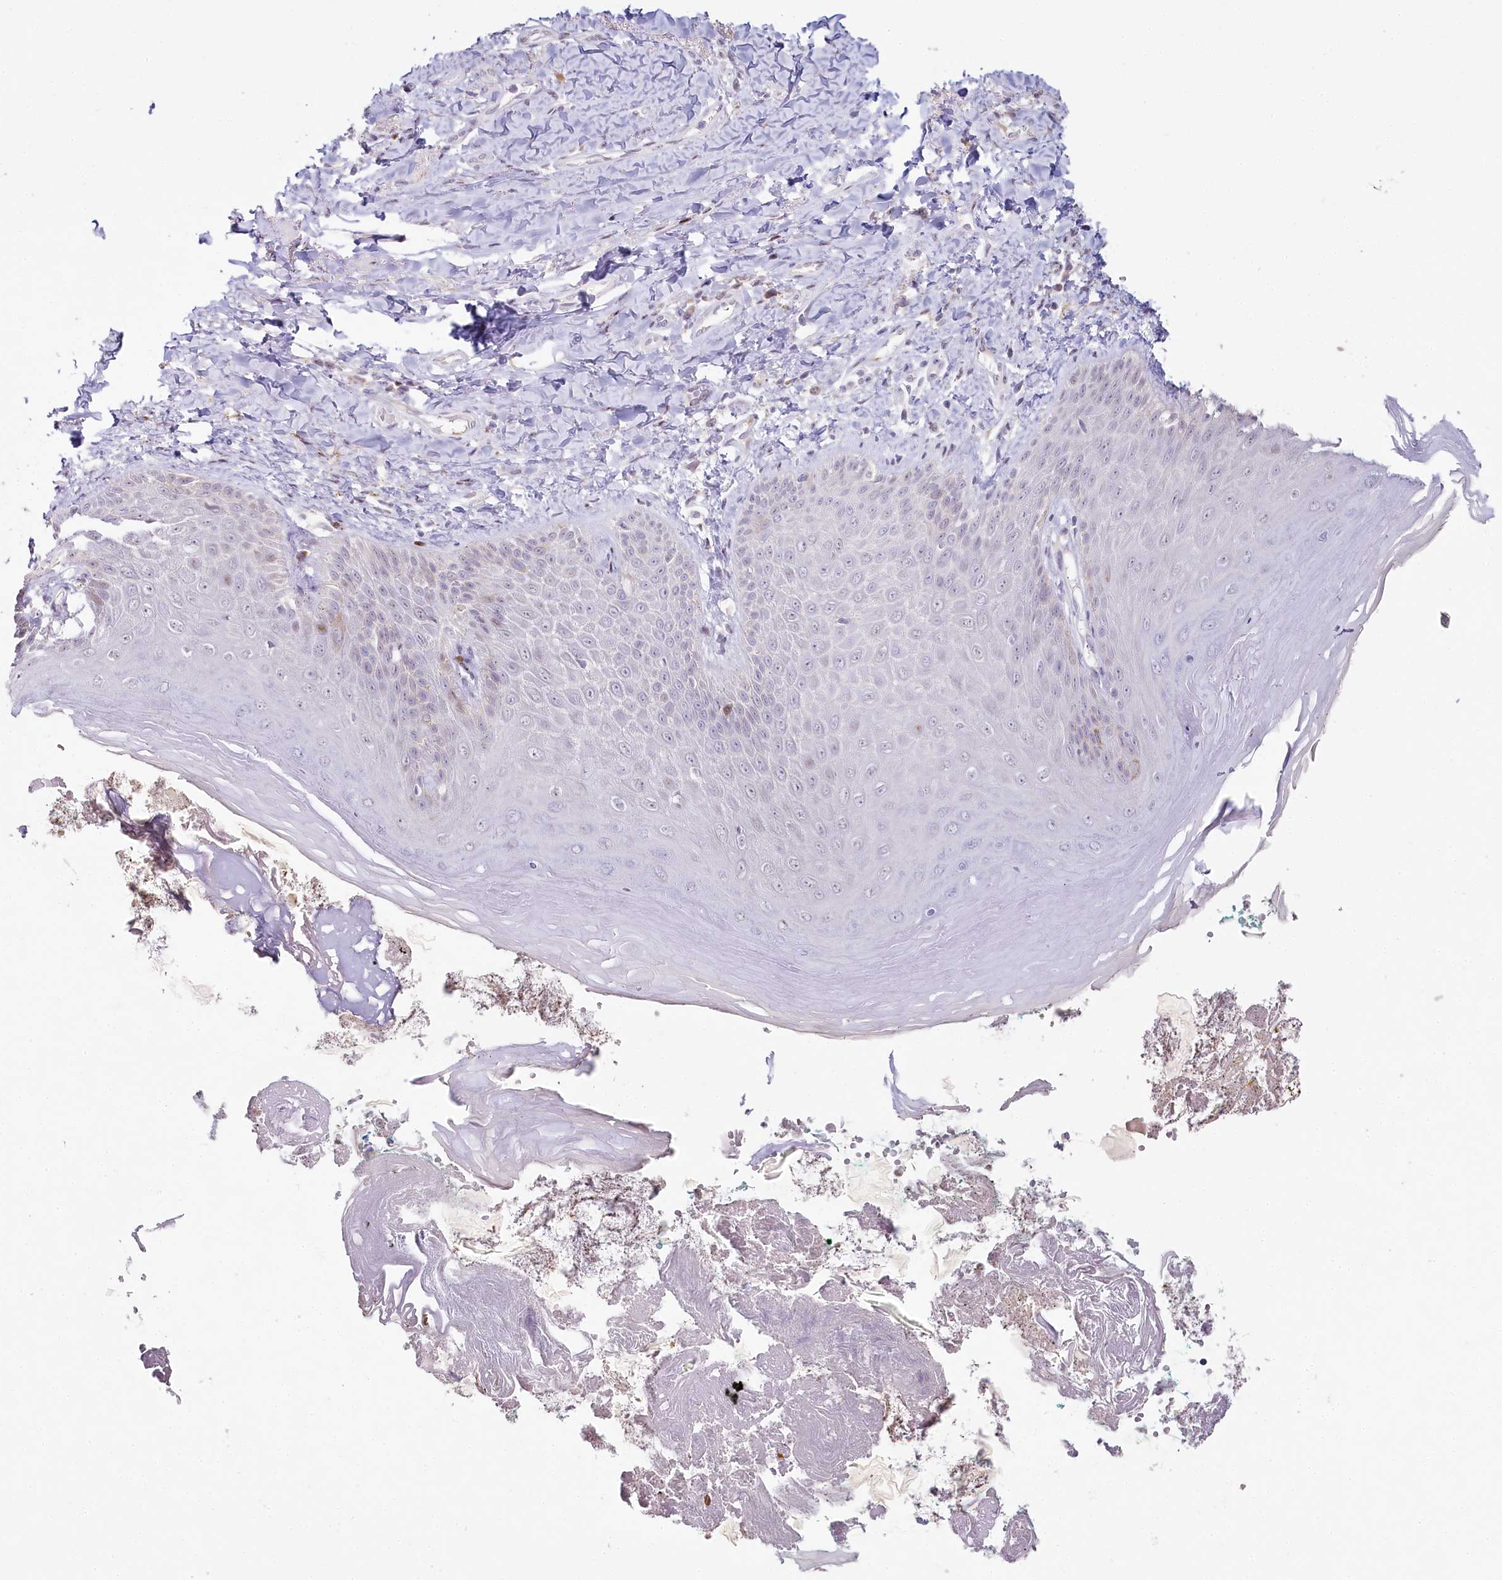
{"staining": {"intensity": "moderate", "quantity": "<25%", "location": "cytoplasmic/membranous"}, "tissue": "skin", "cell_type": "Epidermal cells", "image_type": "normal", "snomed": [{"axis": "morphology", "description": "Normal tissue, NOS"}, {"axis": "topography", "description": "Anal"}], "caption": "This image reveals immunohistochemistry (IHC) staining of benign skin, with low moderate cytoplasmic/membranous positivity in approximately <25% of epidermal cells.", "gene": "HPD", "patient": {"sex": "male", "age": 78}}